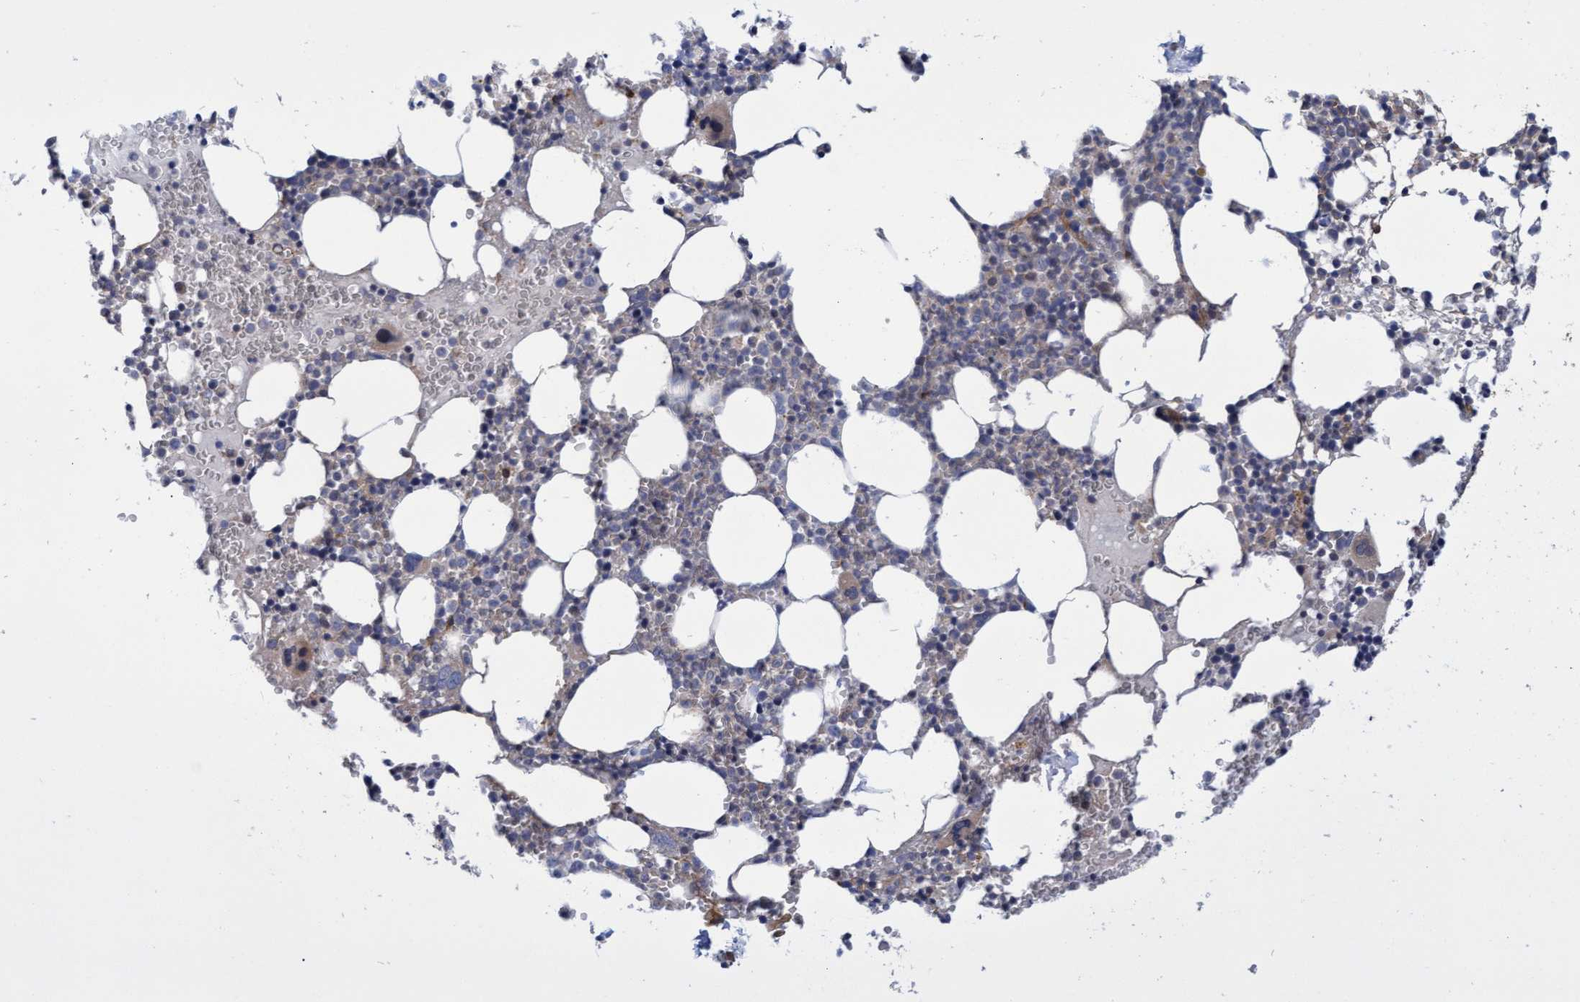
{"staining": {"intensity": "weak", "quantity": "<25%", "location": "cytoplasmic/membranous"}, "tissue": "bone marrow", "cell_type": "Hematopoietic cells", "image_type": "normal", "snomed": [{"axis": "morphology", "description": "Normal tissue, NOS"}, {"axis": "morphology", "description": "Inflammation, NOS"}, {"axis": "topography", "description": "Bone marrow"}], "caption": "DAB (3,3'-diaminobenzidine) immunohistochemical staining of benign bone marrow shows no significant staining in hematopoietic cells.", "gene": "ABCF2", "patient": {"sex": "female", "age": 67}}